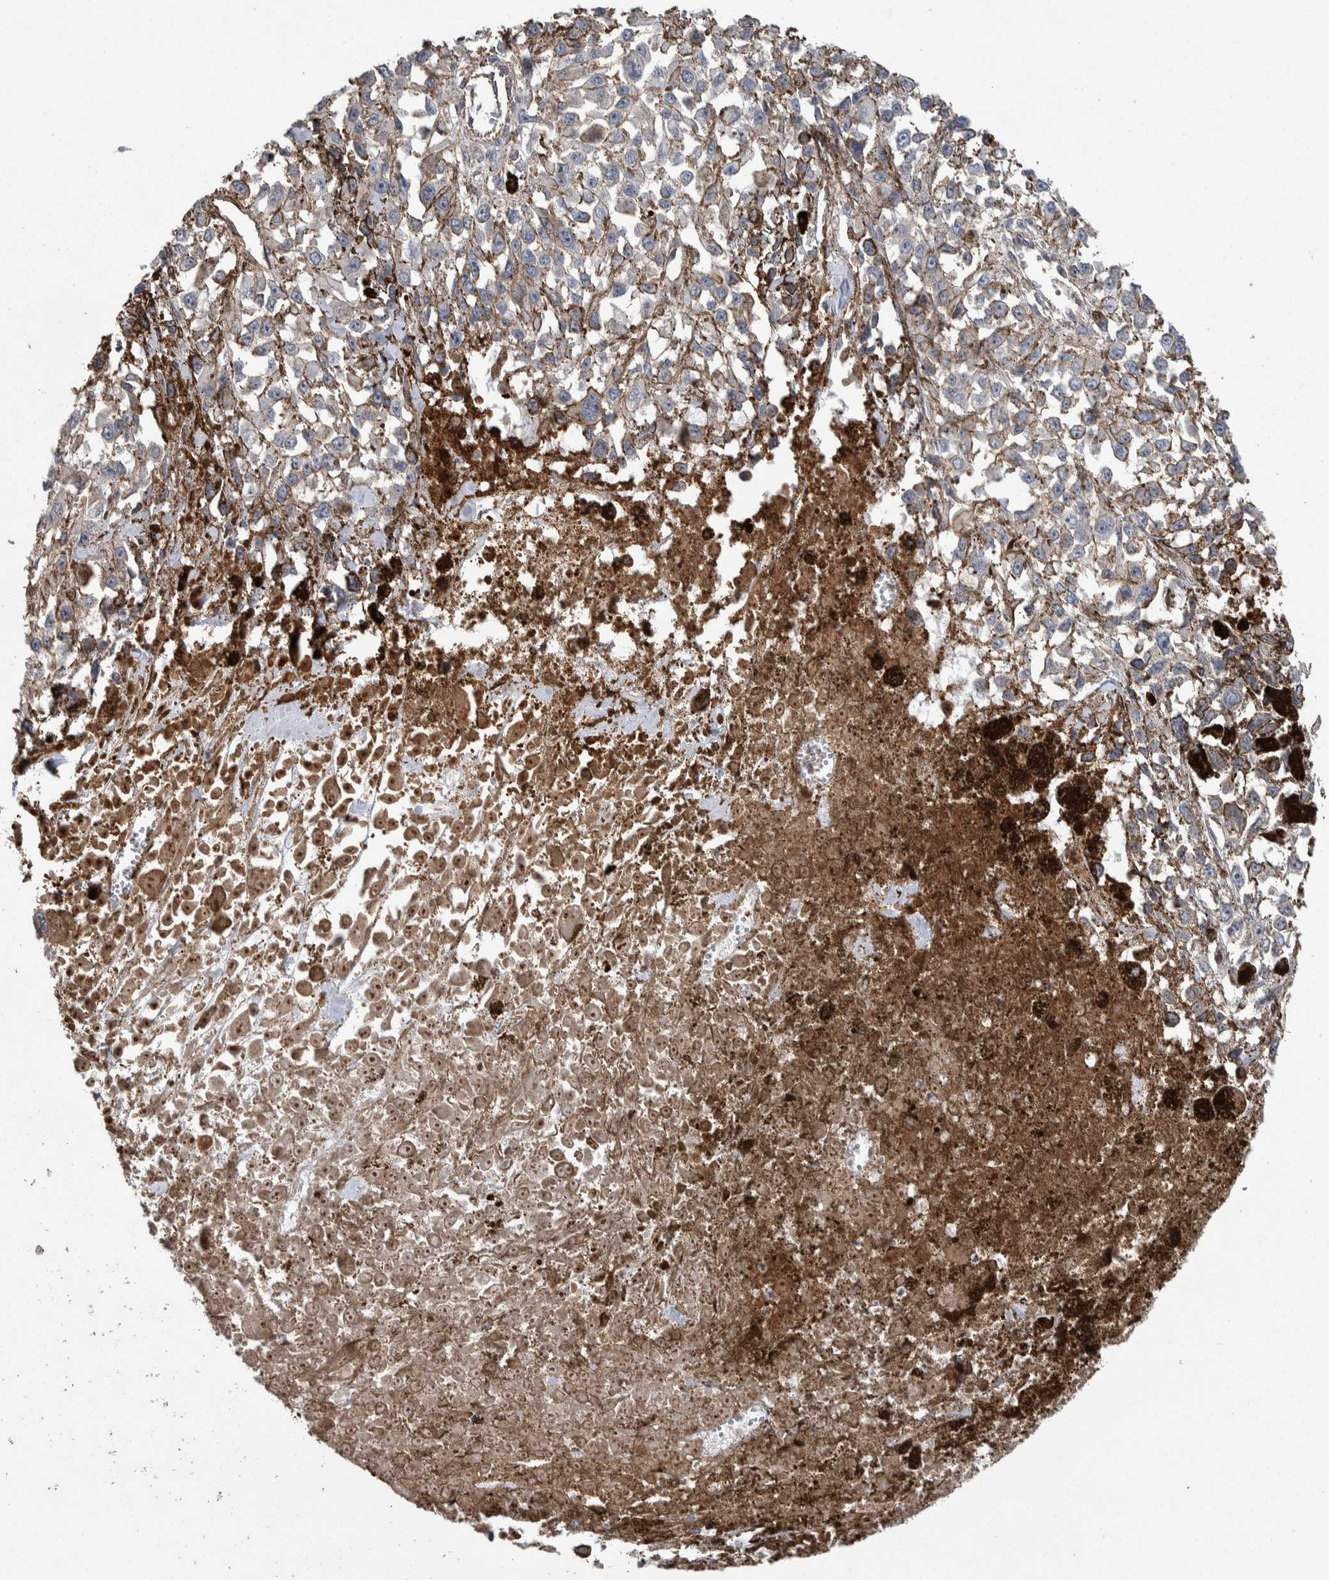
{"staining": {"intensity": "negative", "quantity": "none", "location": "none"}, "tissue": "melanoma", "cell_type": "Tumor cells", "image_type": "cancer", "snomed": [{"axis": "morphology", "description": "Malignant melanoma, Metastatic site"}, {"axis": "topography", "description": "Lymph node"}], "caption": "High power microscopy photomicrograph of an immunohistochemistry (IHC) image of melanoma, revealing no significant positivity in tumor cells.", "gene": "ENPP2", "patient": {"sex": "male", "age": 59}}